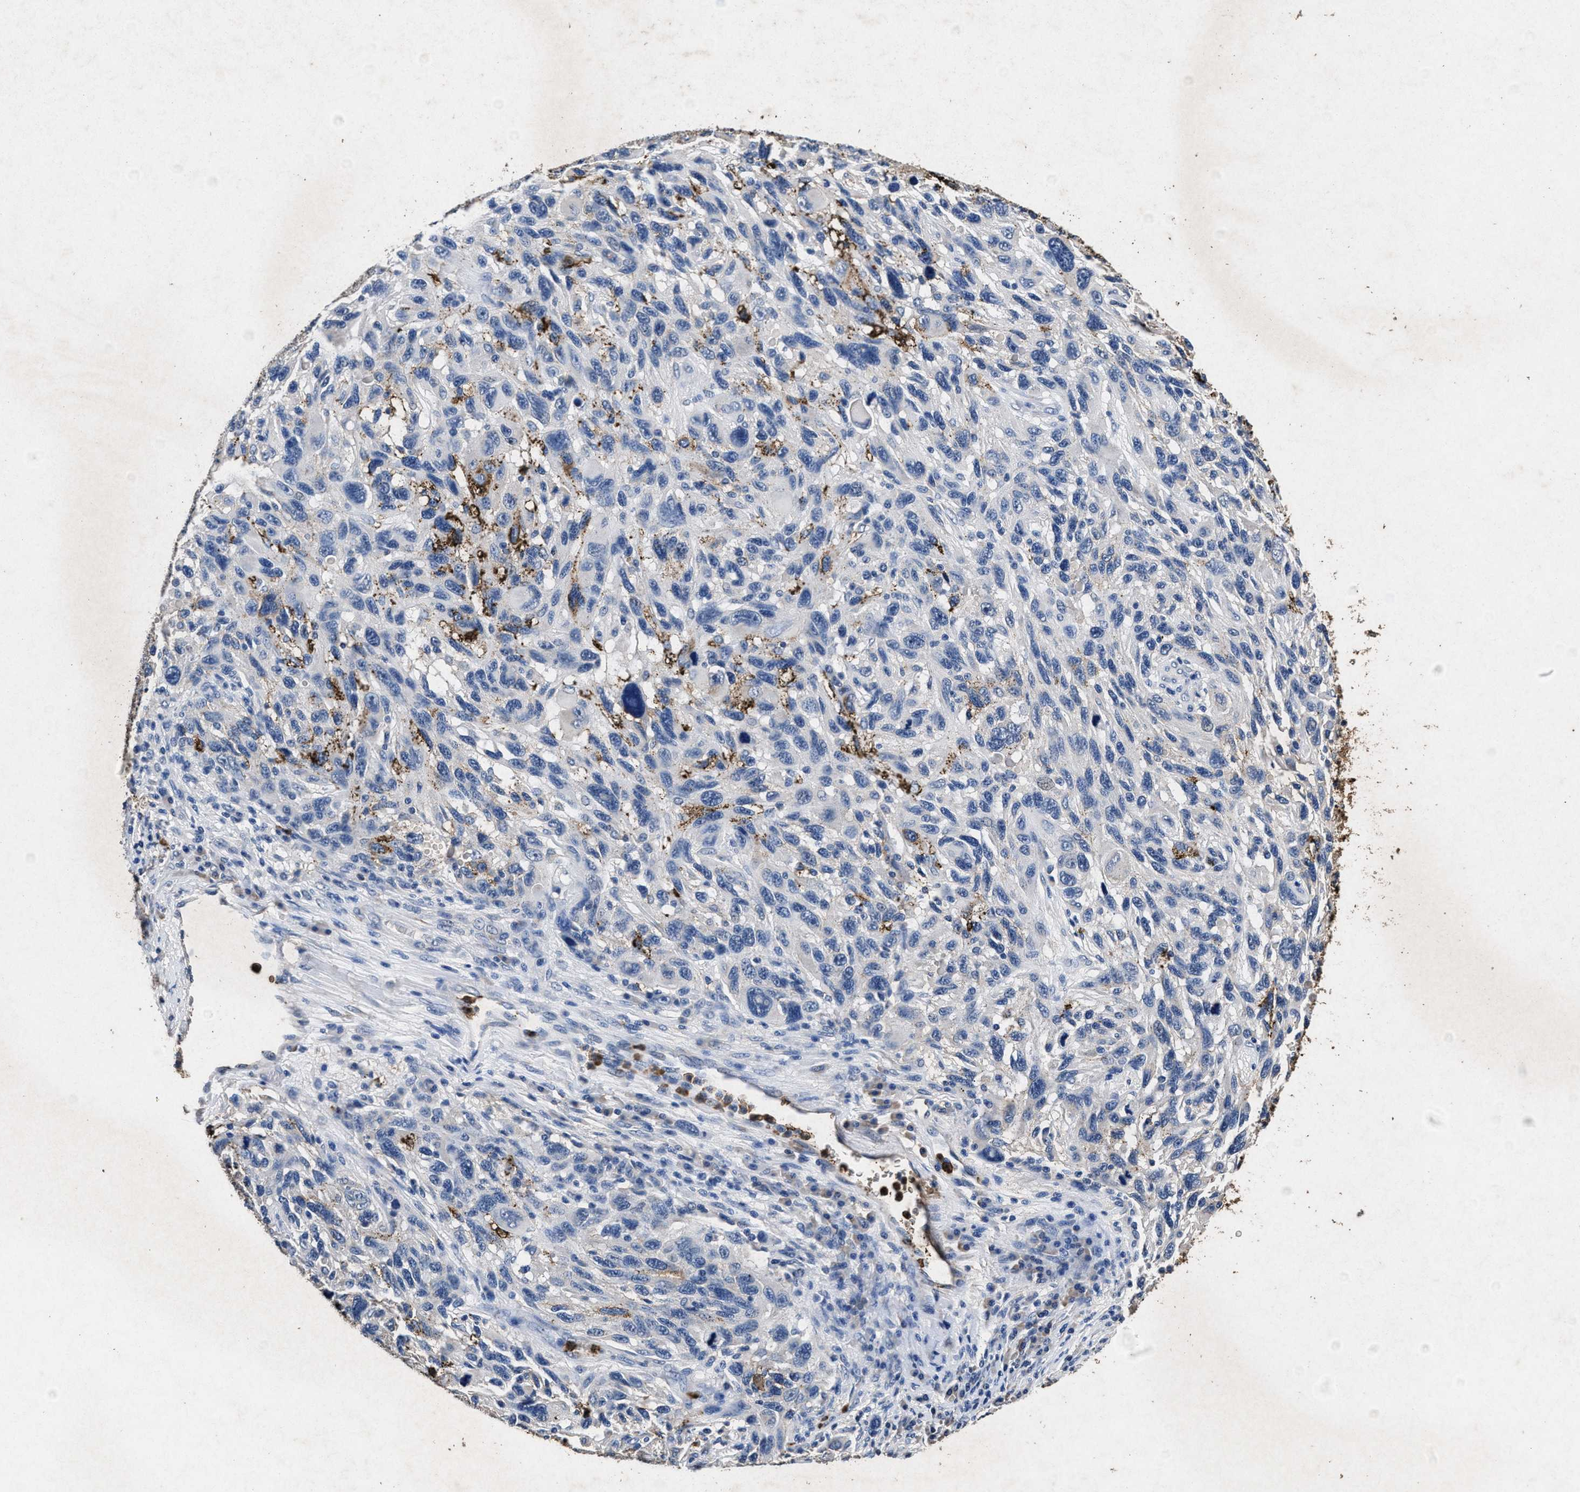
{"staining": {"intensity": "negative", "quantity": "none", "location": "none"}, "tissue": "melanoma", "cell_type": "Tumor cells", "image_type": "cancer", "snomed": [{"axis": "morphology", "description": "Malignant melanoma, NOS"}, {"axis": "topography", "description": "Skin"}], "caption": "High magnification brightfield microscopy of malignant melanoma stained with DAB (brown) and counterstained with hematoxylin (blue): tumor cells show no significant positivity.", "gene": "LTB4R2", "patient": {"sex": "male", "age": 53}}